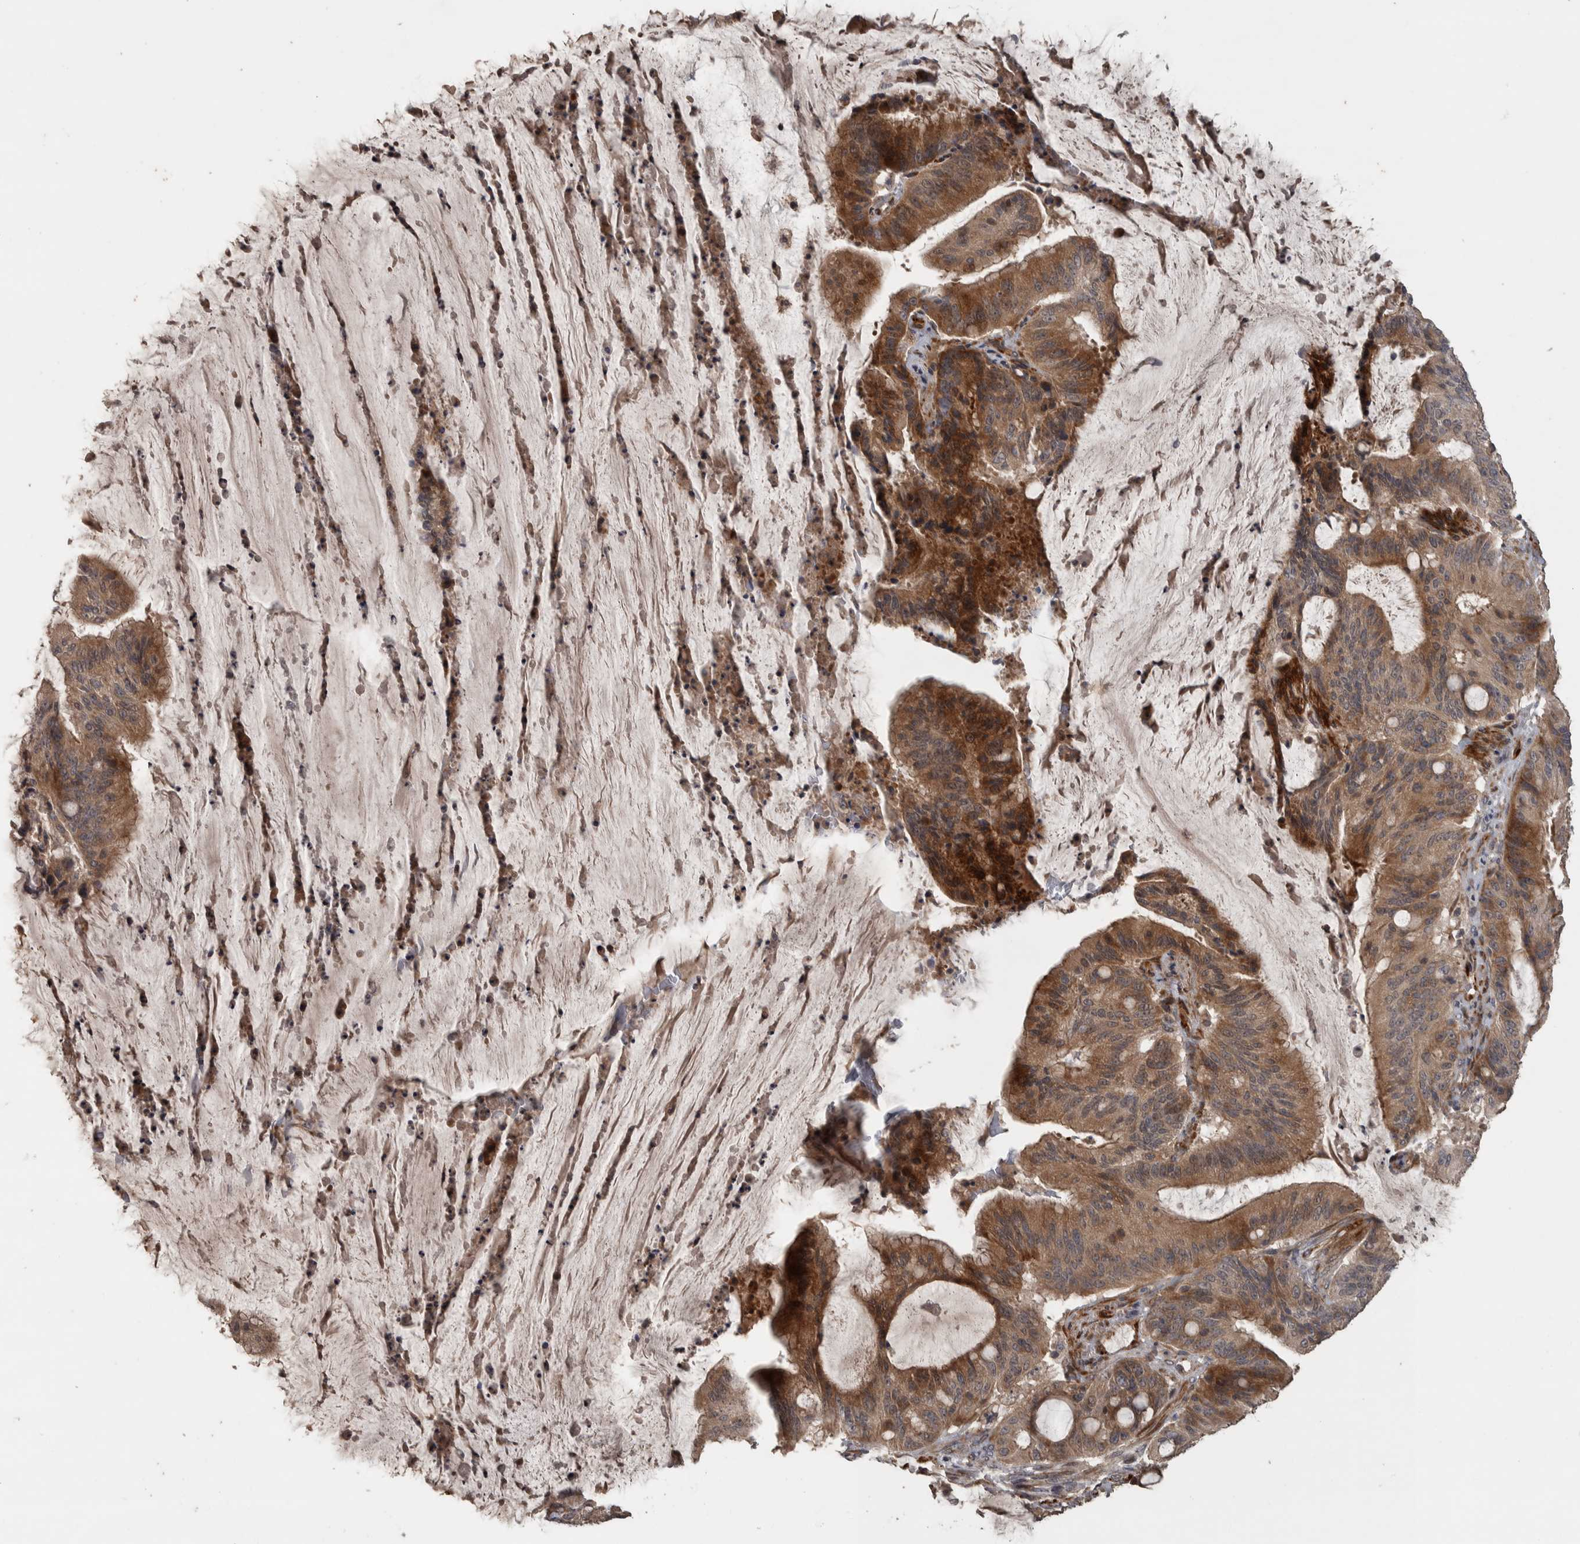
{"staining": {"intensity": "moderate", "quantity": ">75%", "location": "cytoplasmic/membranous"}, "tissue": "liver cancer", "cell_type": "Tumor cells", "image_type": "cancer", "snomed": [{"axis": "morphology", "description": "Normal tissue, NOS"}, {"axis": "morphology", "description": "Cholangiocarcinoma"}, {"axis": "topography", "description": "Liver"}, {"axis": "topography", "description": "Peripheral nerve tissue"}], "caption": "This micrograph exhibits immunohistochemistry staining of human liver cancer, with medium moderate cytoplasmic/membranous positivity in about >75% of tumor cells.", "gene": "ERAL1", "patient": {"sex": "female", "age": 73}}